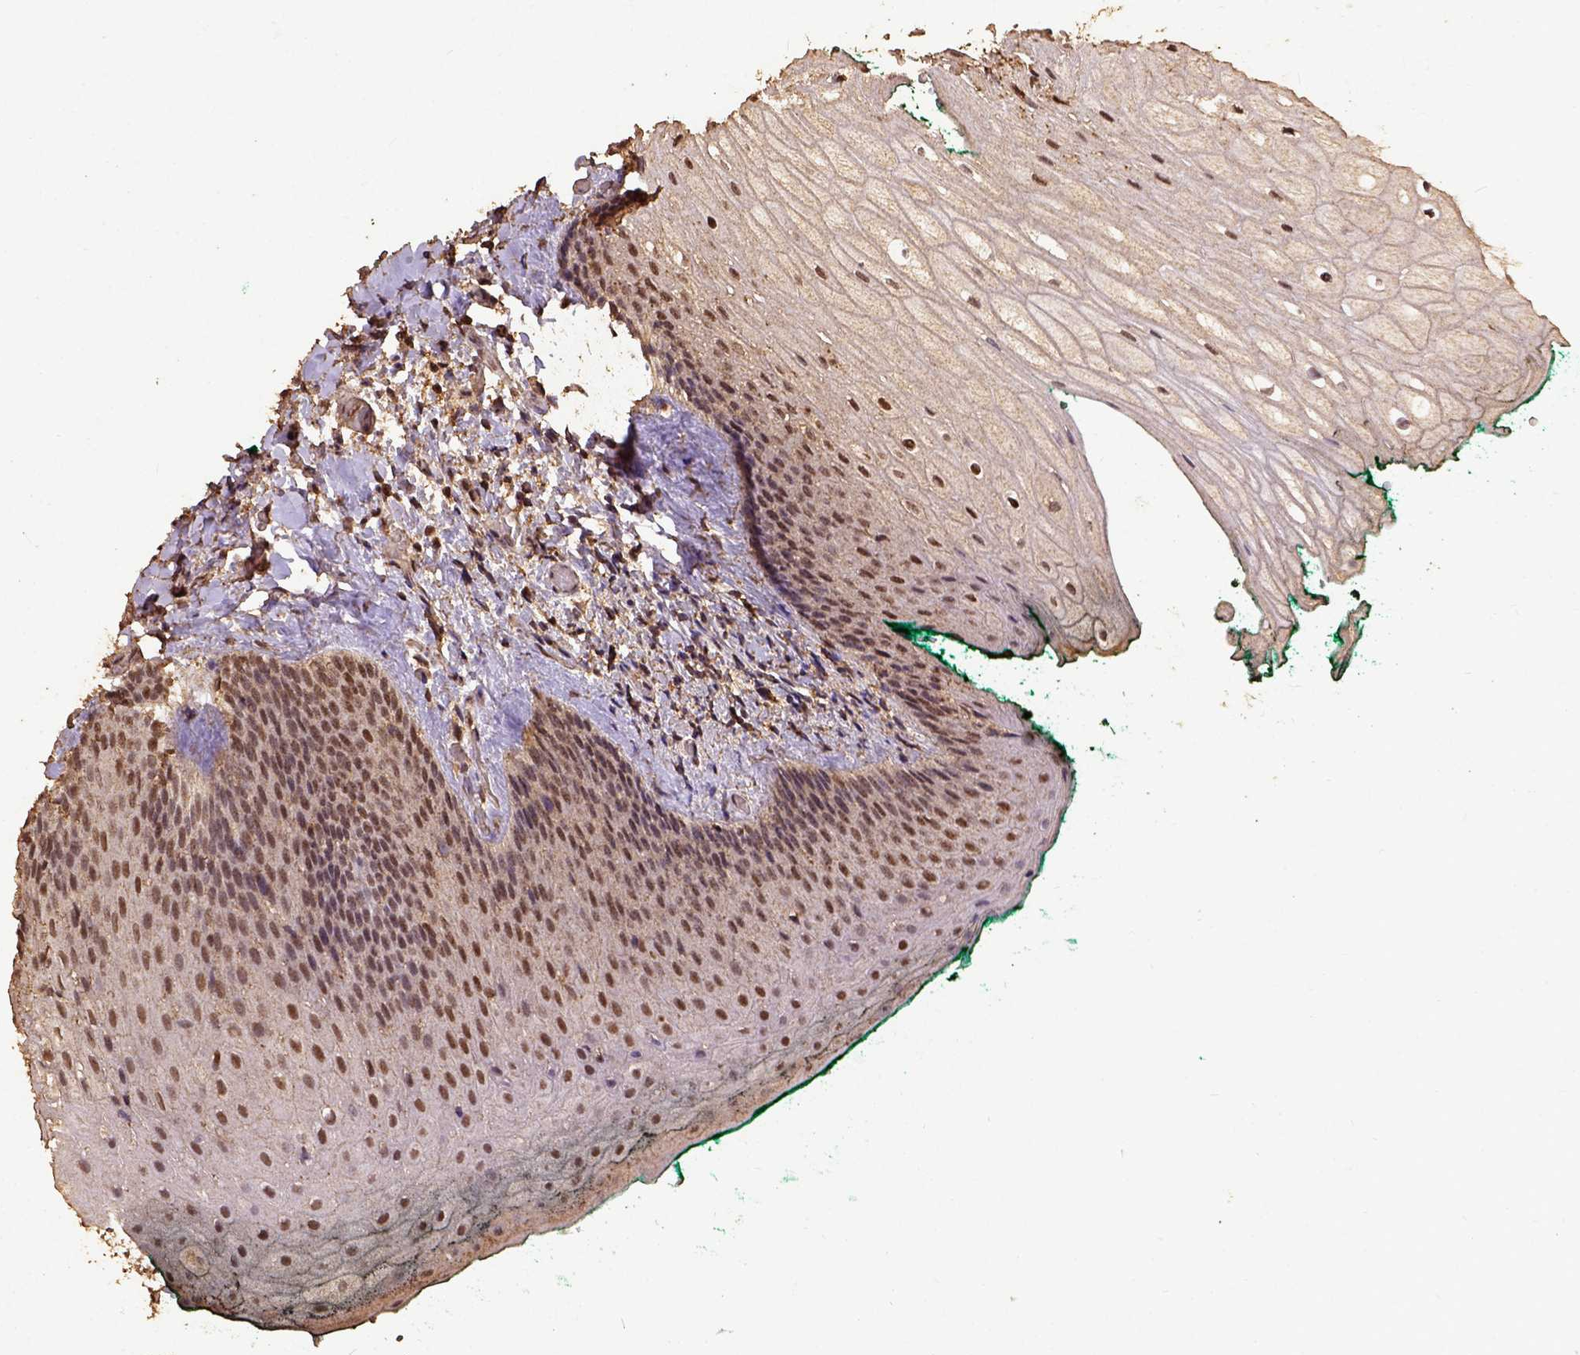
{"staining": {"intensity": "moderate", "quantity": ">75%", "location": "nuclear"}, "tissue": "oral mucosa", "cell_type": "Squamous epithelial cells", "image_type": "normal", "snomed": [{"axis": "morphology", "description": "Normal tissue, NOS"}, {"axis": "topography", "description": "Oral tissue"}, {"axis": "topography", "description": "Head-Neck"}], "caption": "IHC image of benign oral mucosa: oral mucosa stained using immunohistochemistry exhibits medium levels of moderate protein expression localized specifically in the nuclear of squamous epithelial cells, appearing as a nuclear brown color.", "gene": "NACC1", "patient": {"sex": "female", "age": 68}}